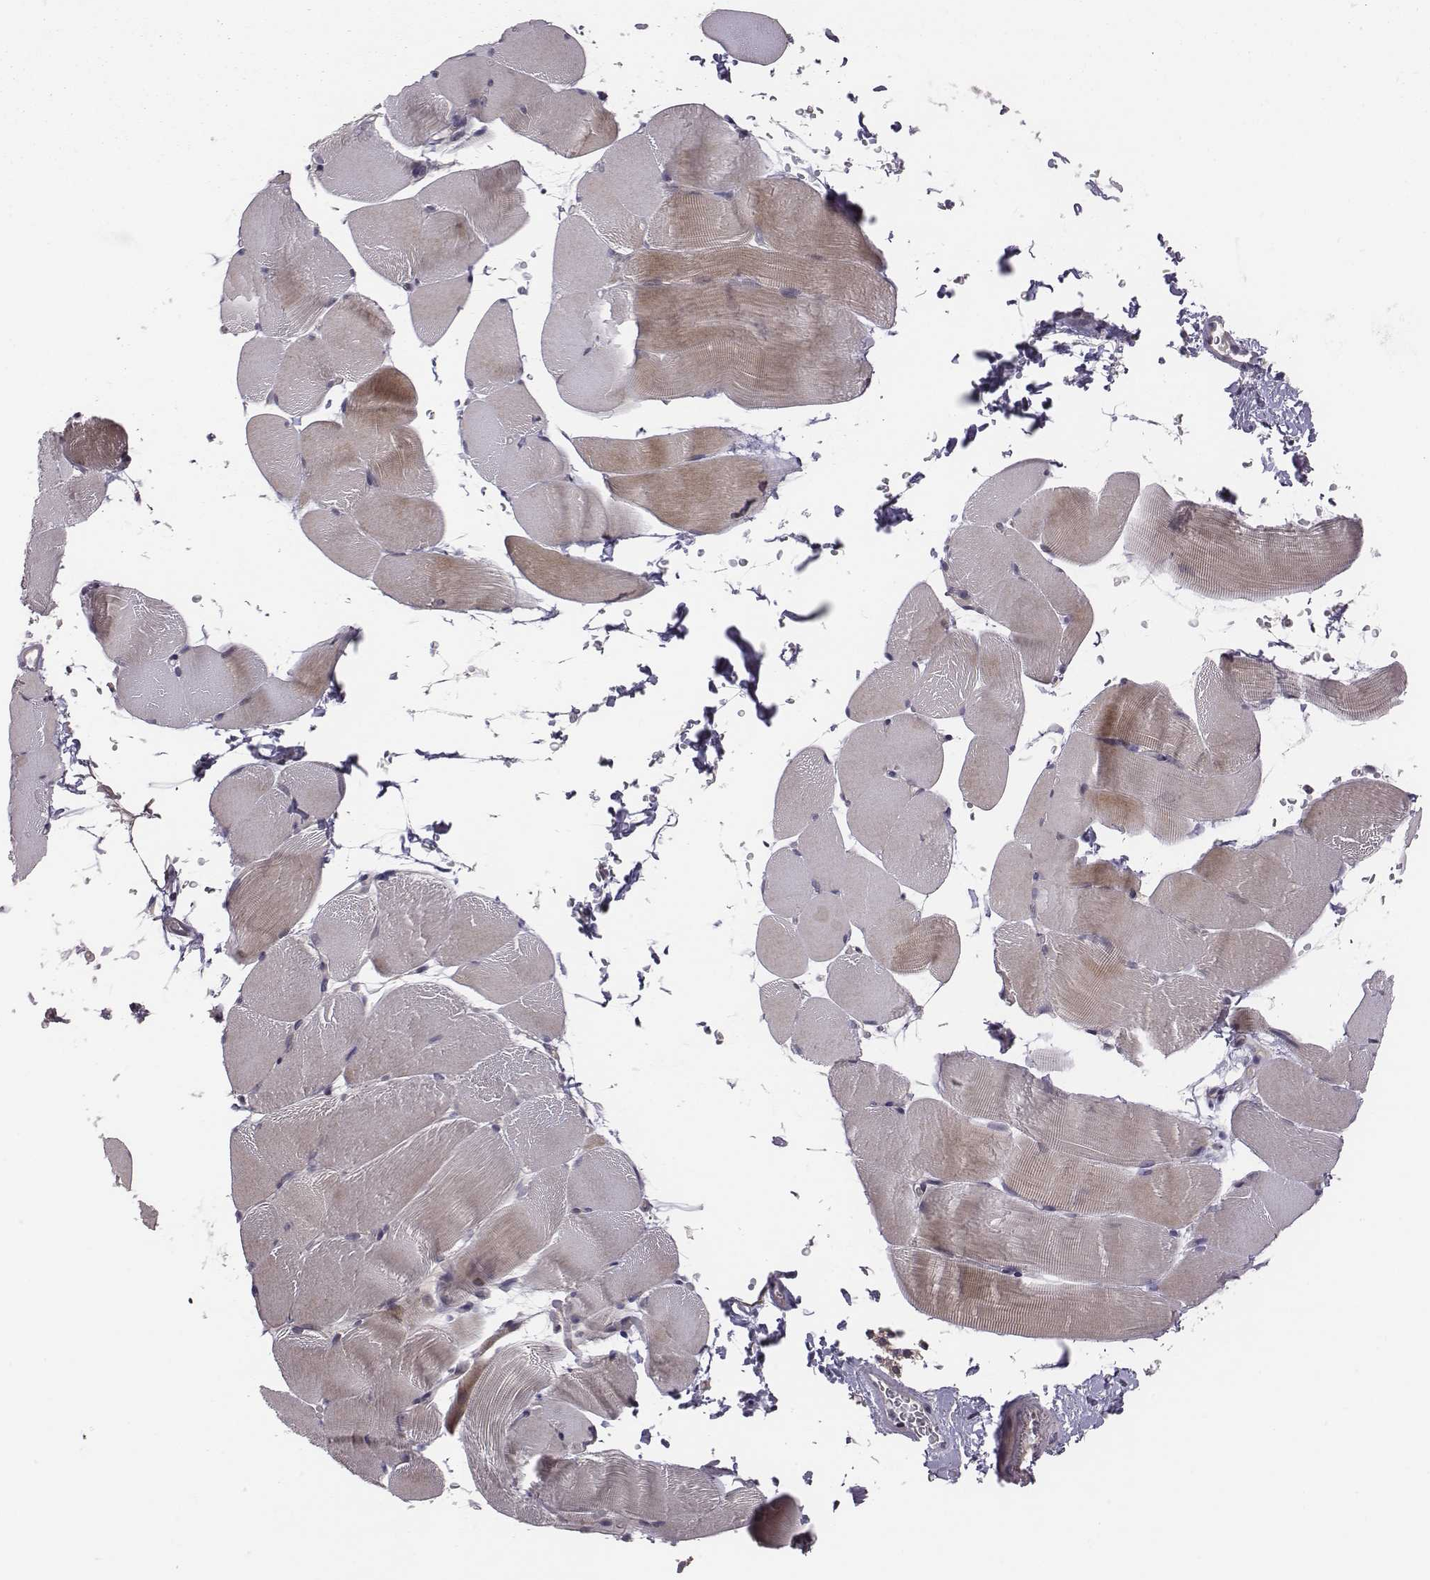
{"staining": {"intensity": "weak", "quantity": "<25%", "location": "cytoplasmic/membranous"}, "tissue": "skeletal muscle", "cell_type": "Myocytes", "image_type": "normal", "snomed": [{"axis": "morphology", "description": "Normal tissue, NOS"}, {"axis": "topography", "description": "Skeletal muscle"}], "caption": "Benign skeletal muscle was stained to show a protein in brown. There is no significant staining in myocytes.", "gene": "SMURF2", "patient": {"sex": "female", "age": 37}}